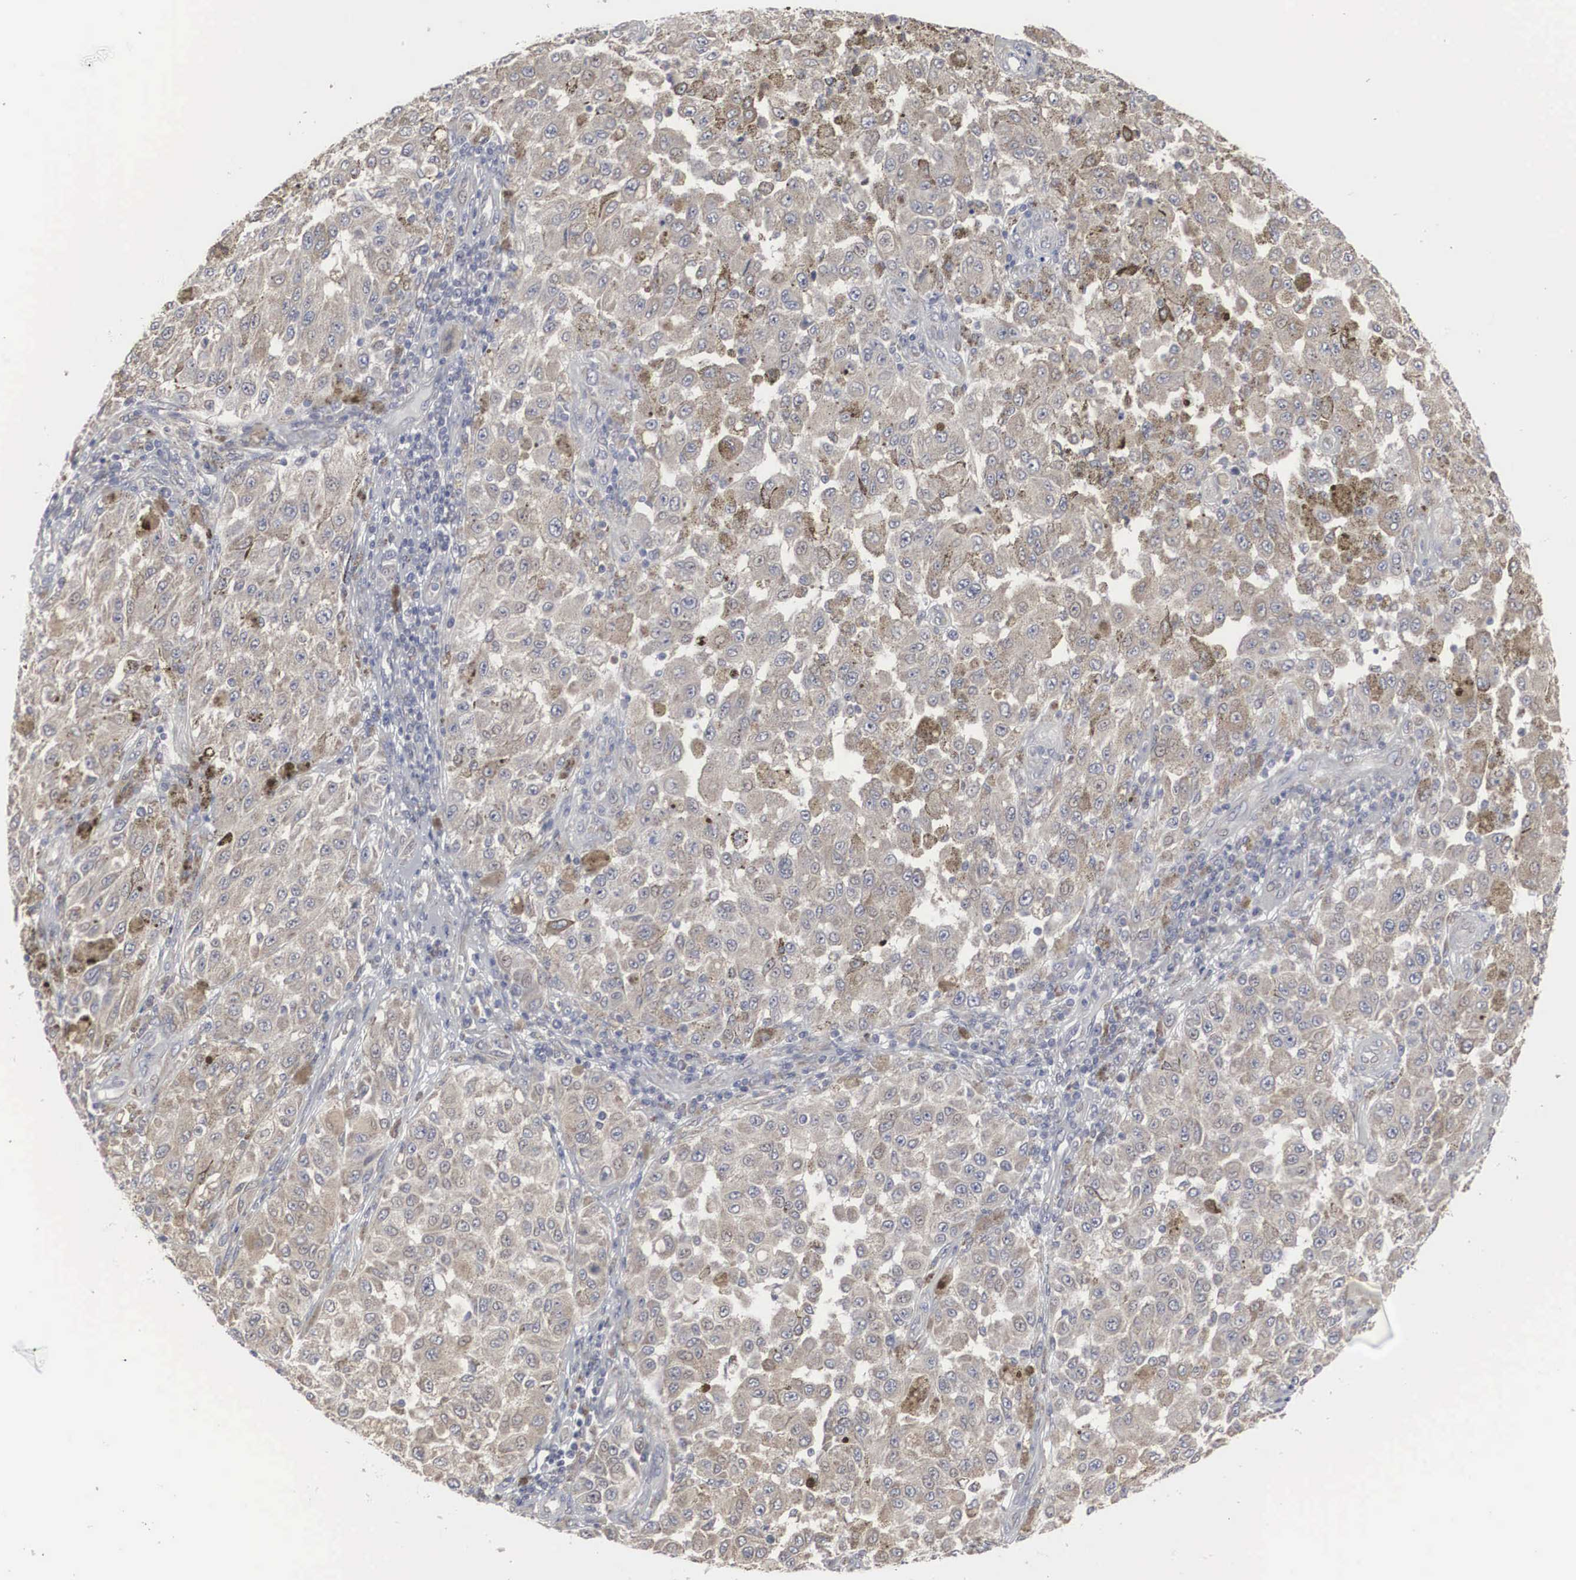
{"staining": {"intensity": "strong", "quantity": ">75%", "location": "cytoplasmic/membranous"}, "tissue": "melanoma", "cell_type": "Tumor cells", "image_type": "cancer", "snomed": [{"axis": "morphology", "description": "Malignant melanoma, NOS"}, {"axis": "topography", "description": "Skin"}], "caption": "Immunohistochemistry (IHC) histopathology image of melanoma stained for a protein (brown), which displays high levels of strong cytoplasmic/membranous expression in approximately >75% of tumor cells.", "gene": "MIA2", "patient": {"sex": "female", "age": 64}}